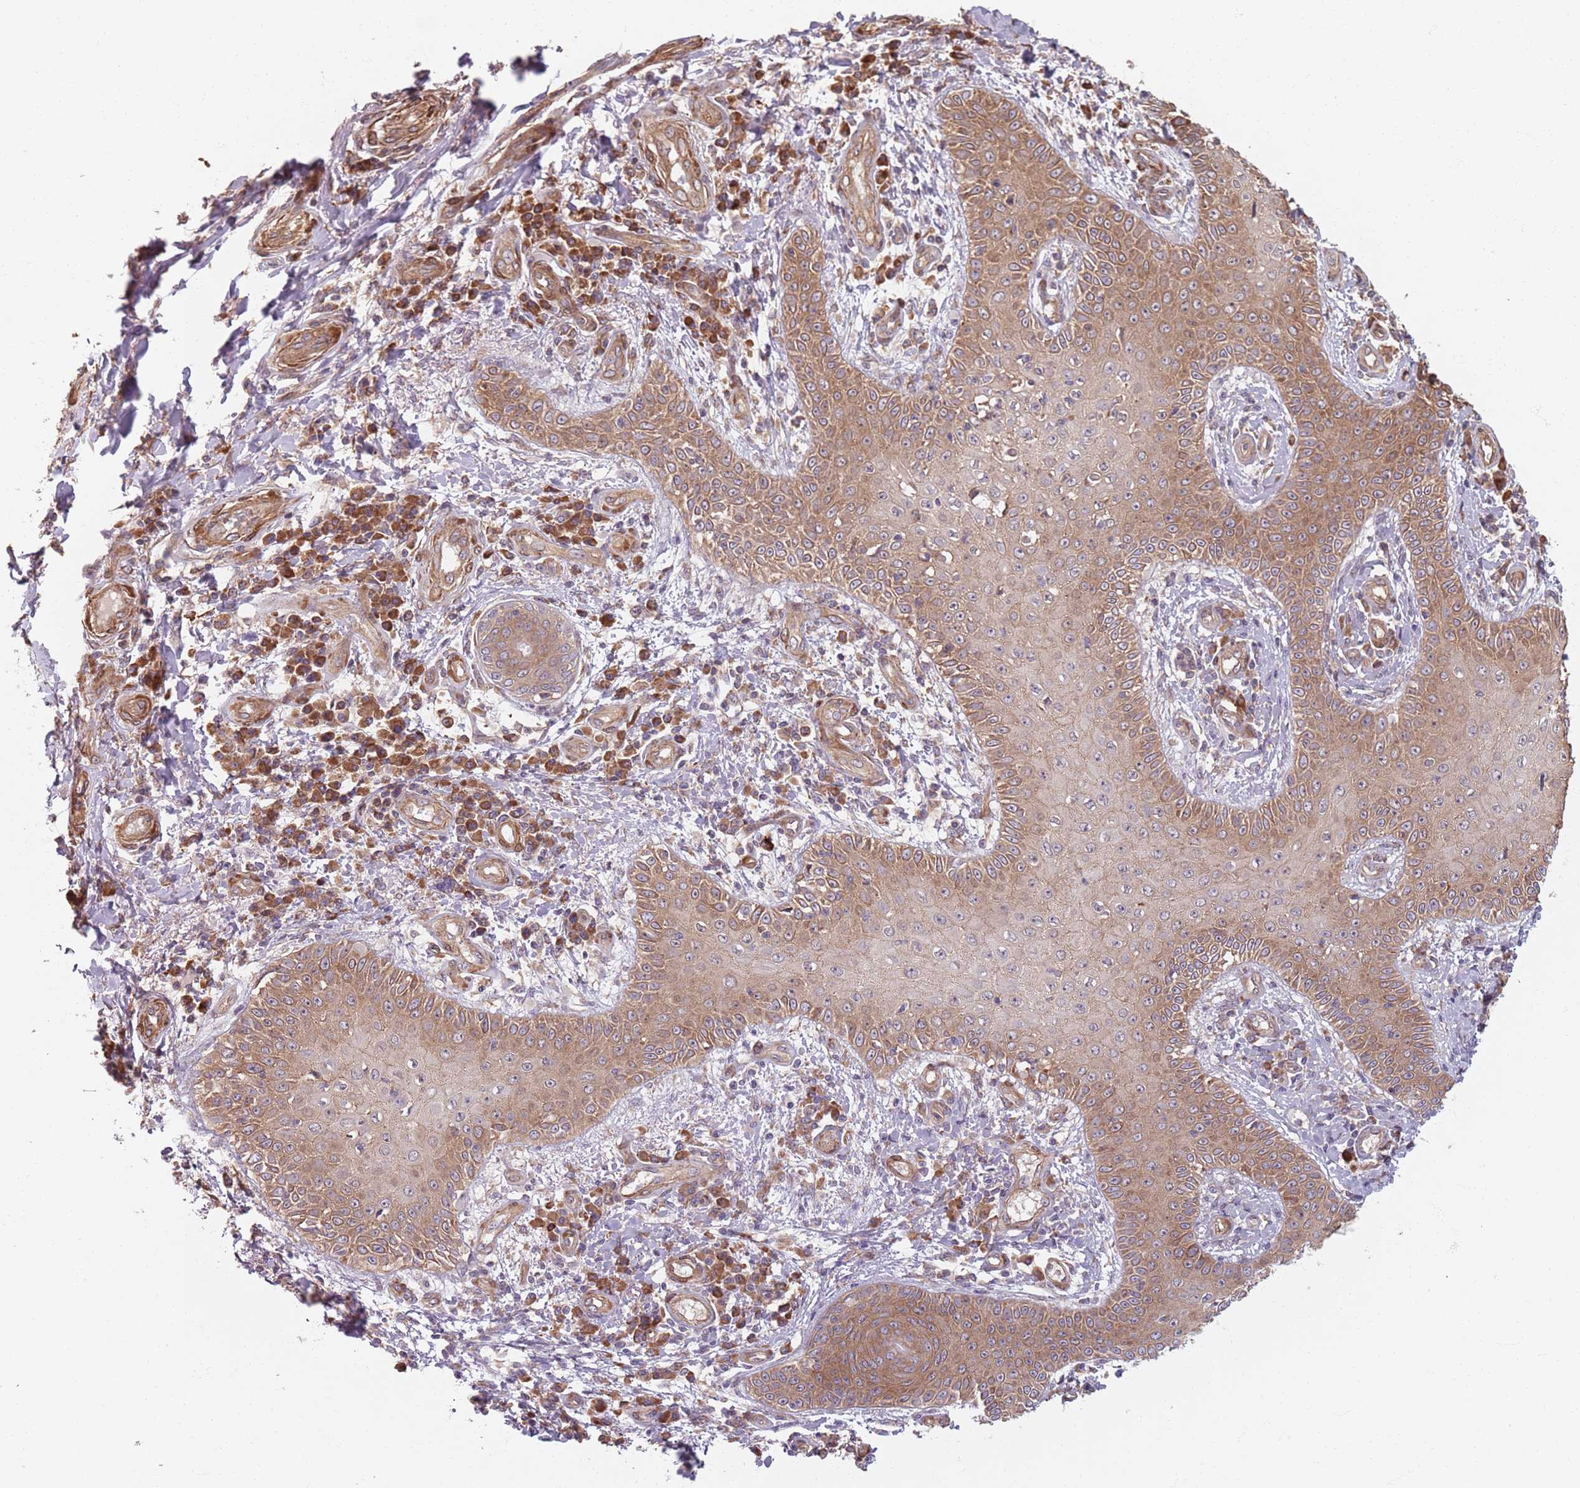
{"staining": {"intensity": "moderate", "quantity": ">75%", "location": "cytoplasmic/membranous"}, "tissue": "skin cancer", "cell_type": "Tumor cells", "image_type": "cancer", "snomed": [{"axis": "morphology", "description": "Squamous cell carcinoma, NOS"}, {"axis": "topography", "description": "Skin"}], "caption": "Immunohistochemical staining of human skin squamous cell carcinoma exhibits medium levels of moderate cytoplasmic/membranous positivity in about >75% of tumor cells.", "gene": "NOTCH3", "patient": {"sex": "male", "age": 70}}